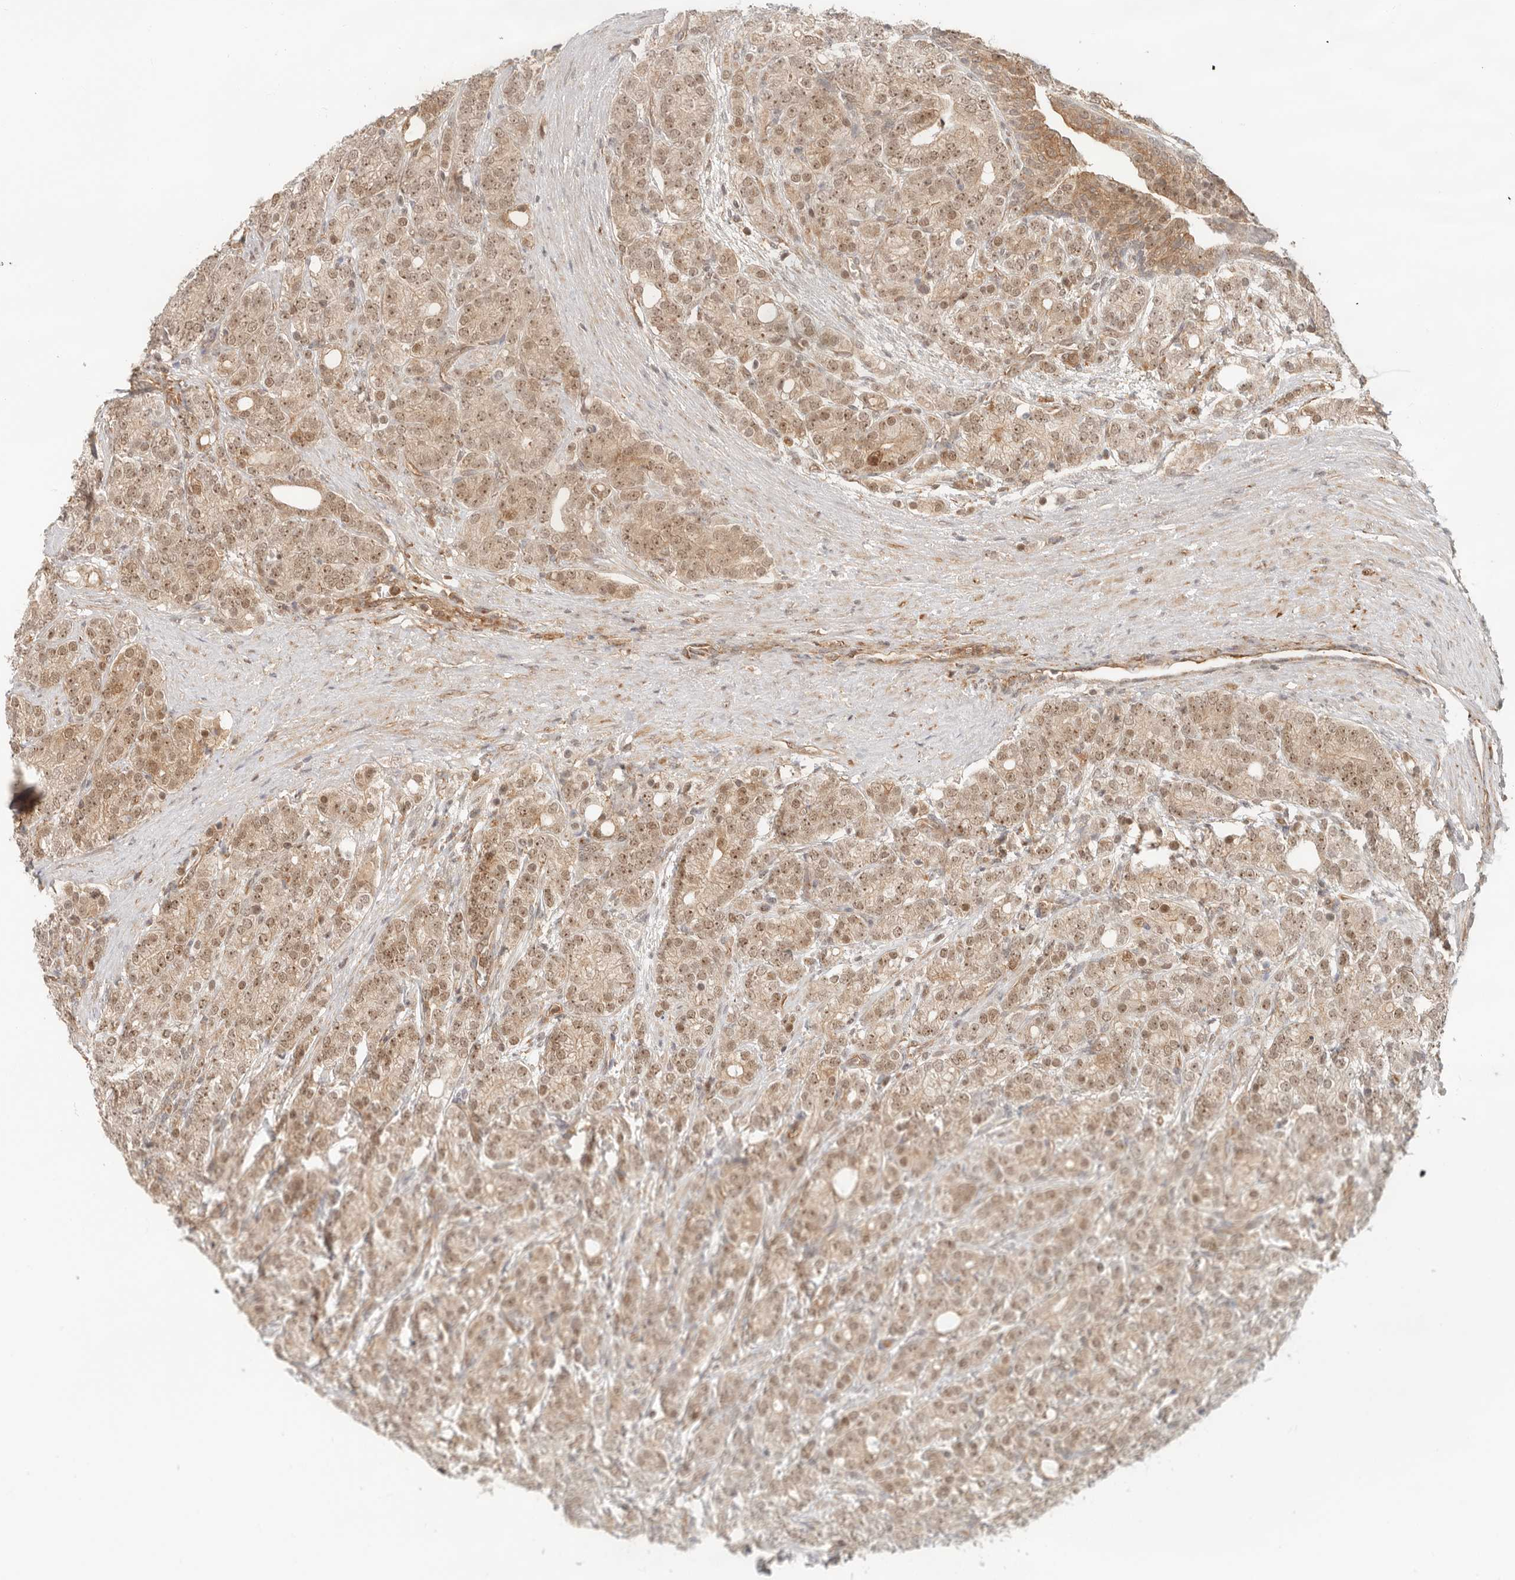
{"staining": {"intensity": "moderate", "quantity": ">75%", "location": "nuclear"}, "tissue": "prostate cancer", "cell_type": "Tumor cells", "image_type": "cancer", "snomed": [{"axis": "morphology", "description": "Adenocarcinoma, High grade"}, {"axis": "topography", "description": "Prostate"}], "caption": "An IHC micrograph of tumor tissue is shown. Protein staining in brown highlights moderate nuclear positivity in prostate cancer within tumor cells. (IHC, brightfield microscopy, high magnification).", "gene": "HEXD", "patient": {"sex": "male", "age": 57}}